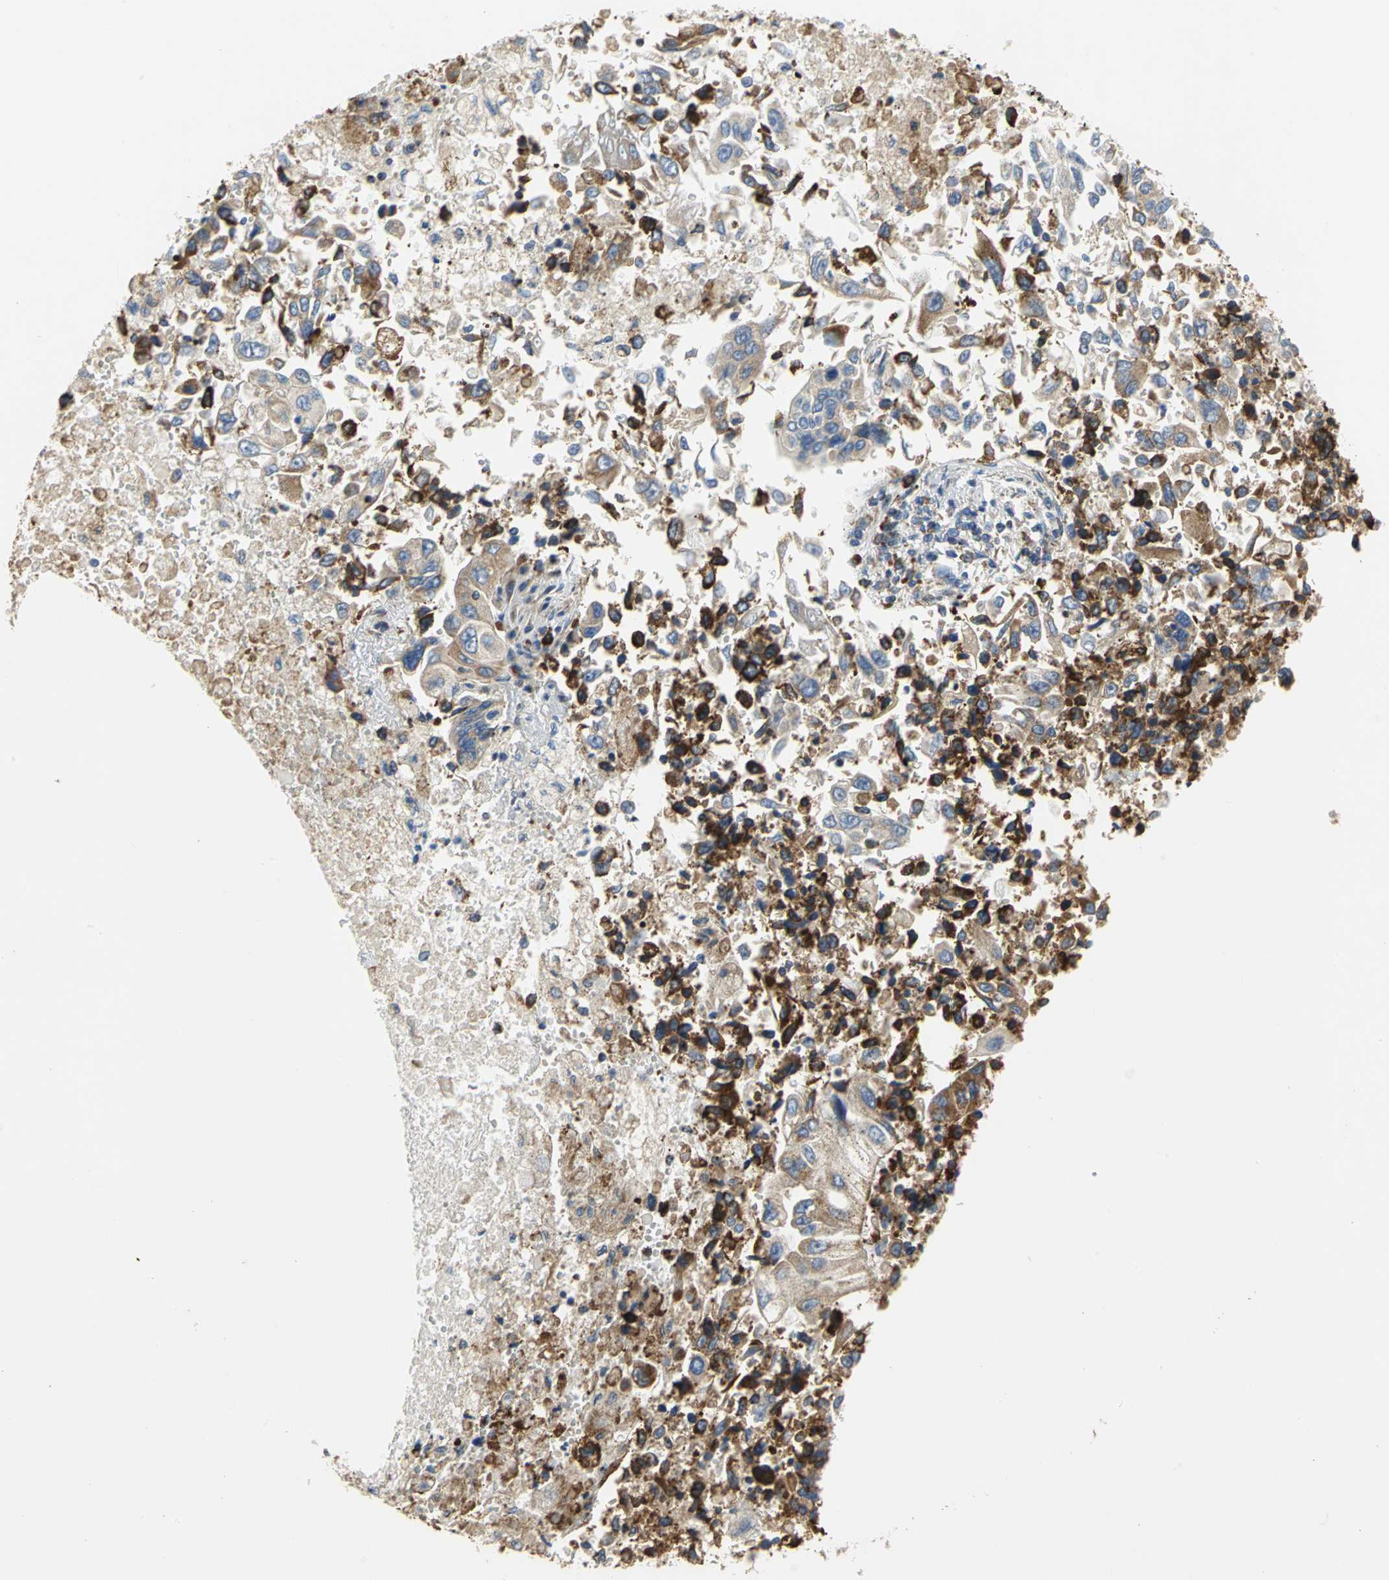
{"staining": {"intensity": "moderate", "quantity": ">75%", "location": "cytoplasmic/membranous"}, "tissue": "lung cancer", "cell_type": "Tumor cells", "image_type": "cancer", "snomed": [{"axis": "morphology", "description": "Adenocarcinoma, NOS"}, {"axis": "topography", "description": "Lung"}], "caption": "Immunohistochemical staining of human adenocarcinoma (lung) shows moderate cytoplasmic/membranous protein positivity in about >75% of tumor cells.", "gene": "TULP4", "patient": {"sex": "male", "age": 84}}